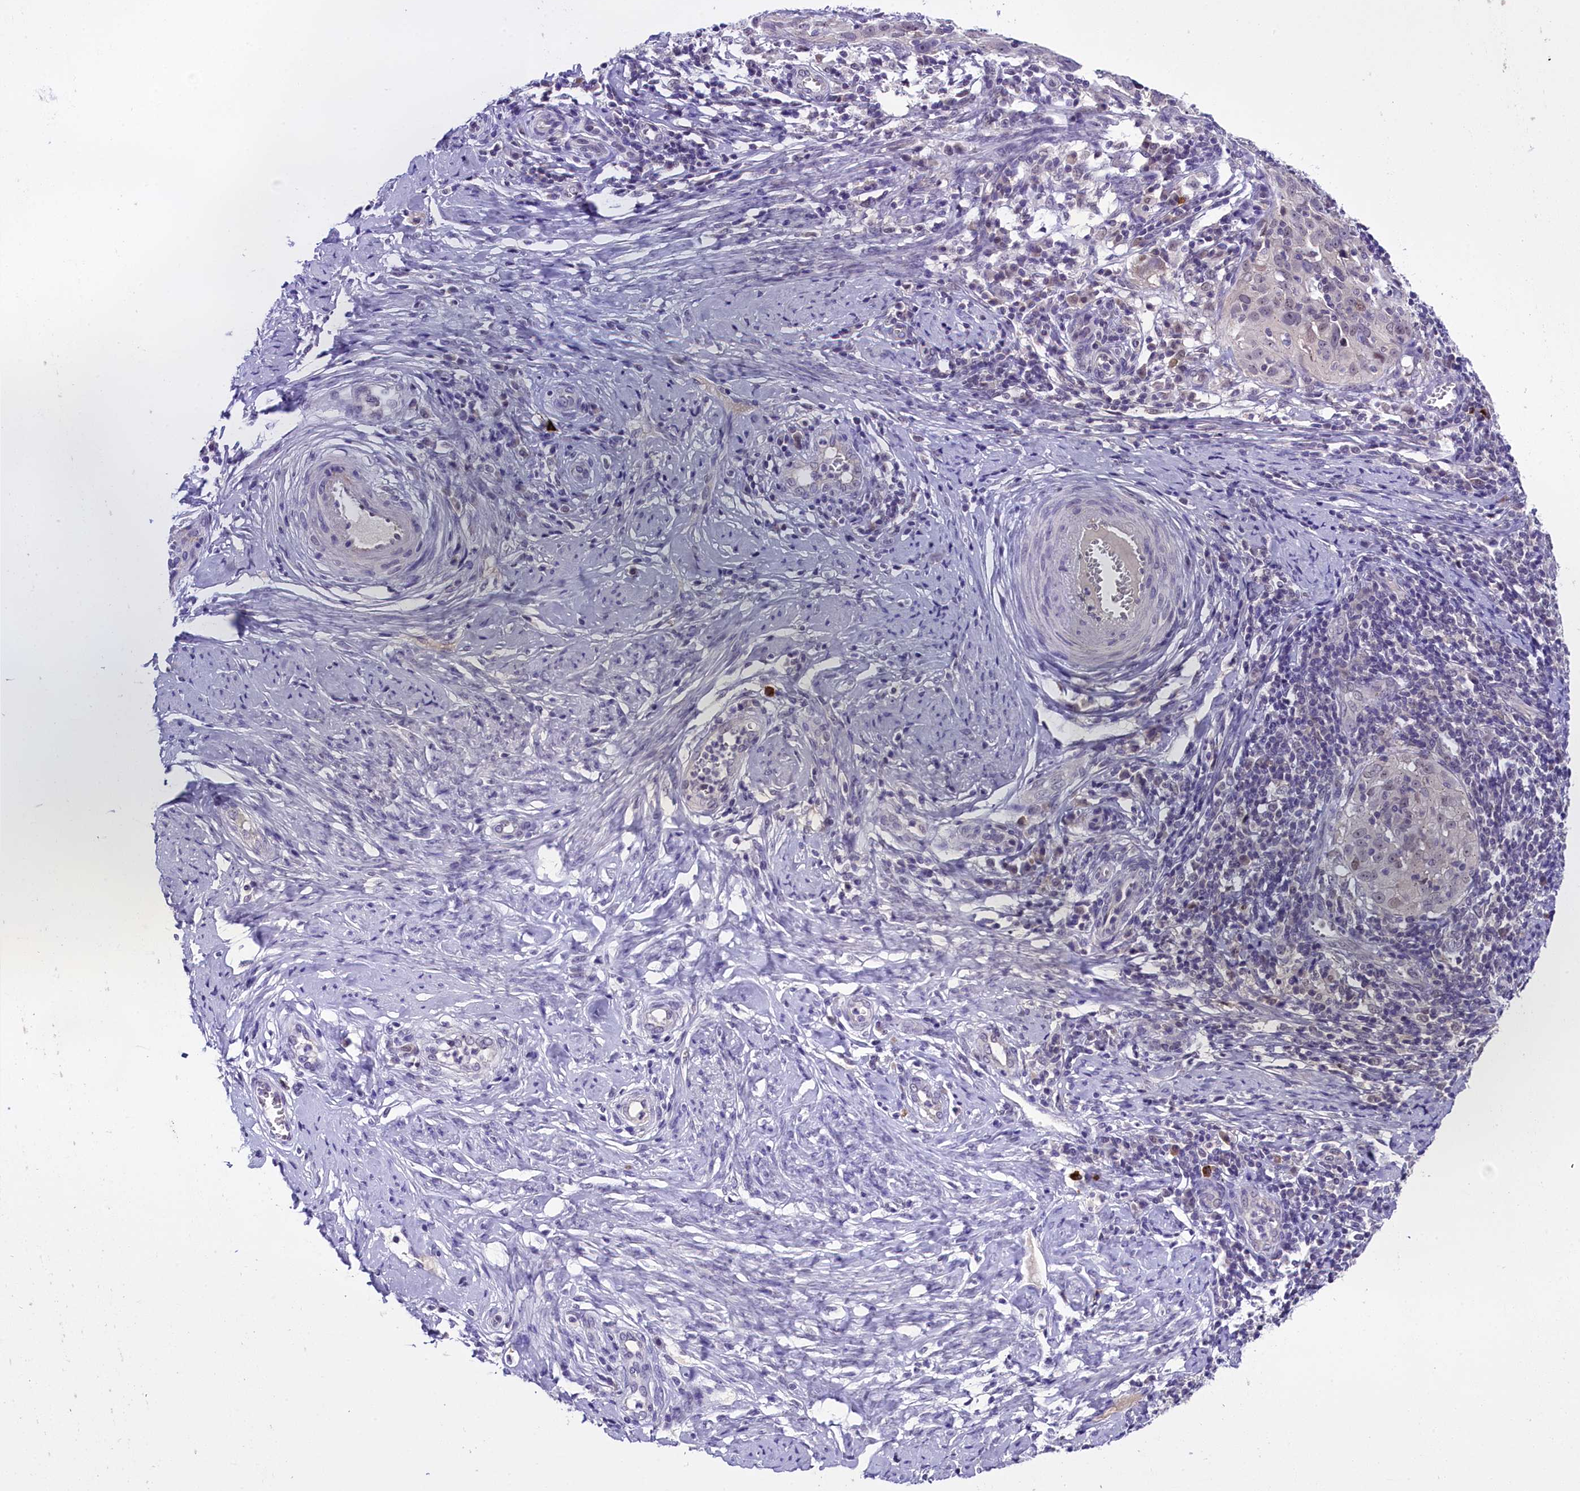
{"staining": {"intensity": "negative", "quantity": "none", "location": "none"}, "tissue": "cervical cancer", "cell_type": "Tumor cells", "image_type": "cancer", "snomed": [{"axis": "morphology", "description": "Normal tissue, NOS"}, {"axis": "morphology", "description": "Squamous cell carcinoma, NOS"}, {"axis": "topography", "description": "Cervix"}], "caption": "Immunohistochemical staining of human cervical cancer reveals no significant staining in tumor cells. Brightfield microscopy of IHC stained with DAB (brown) and hematoxylin (blue), captured at high magnification.", "gene": "IQCN", "patient": {"sex": "female", "age": 31}}